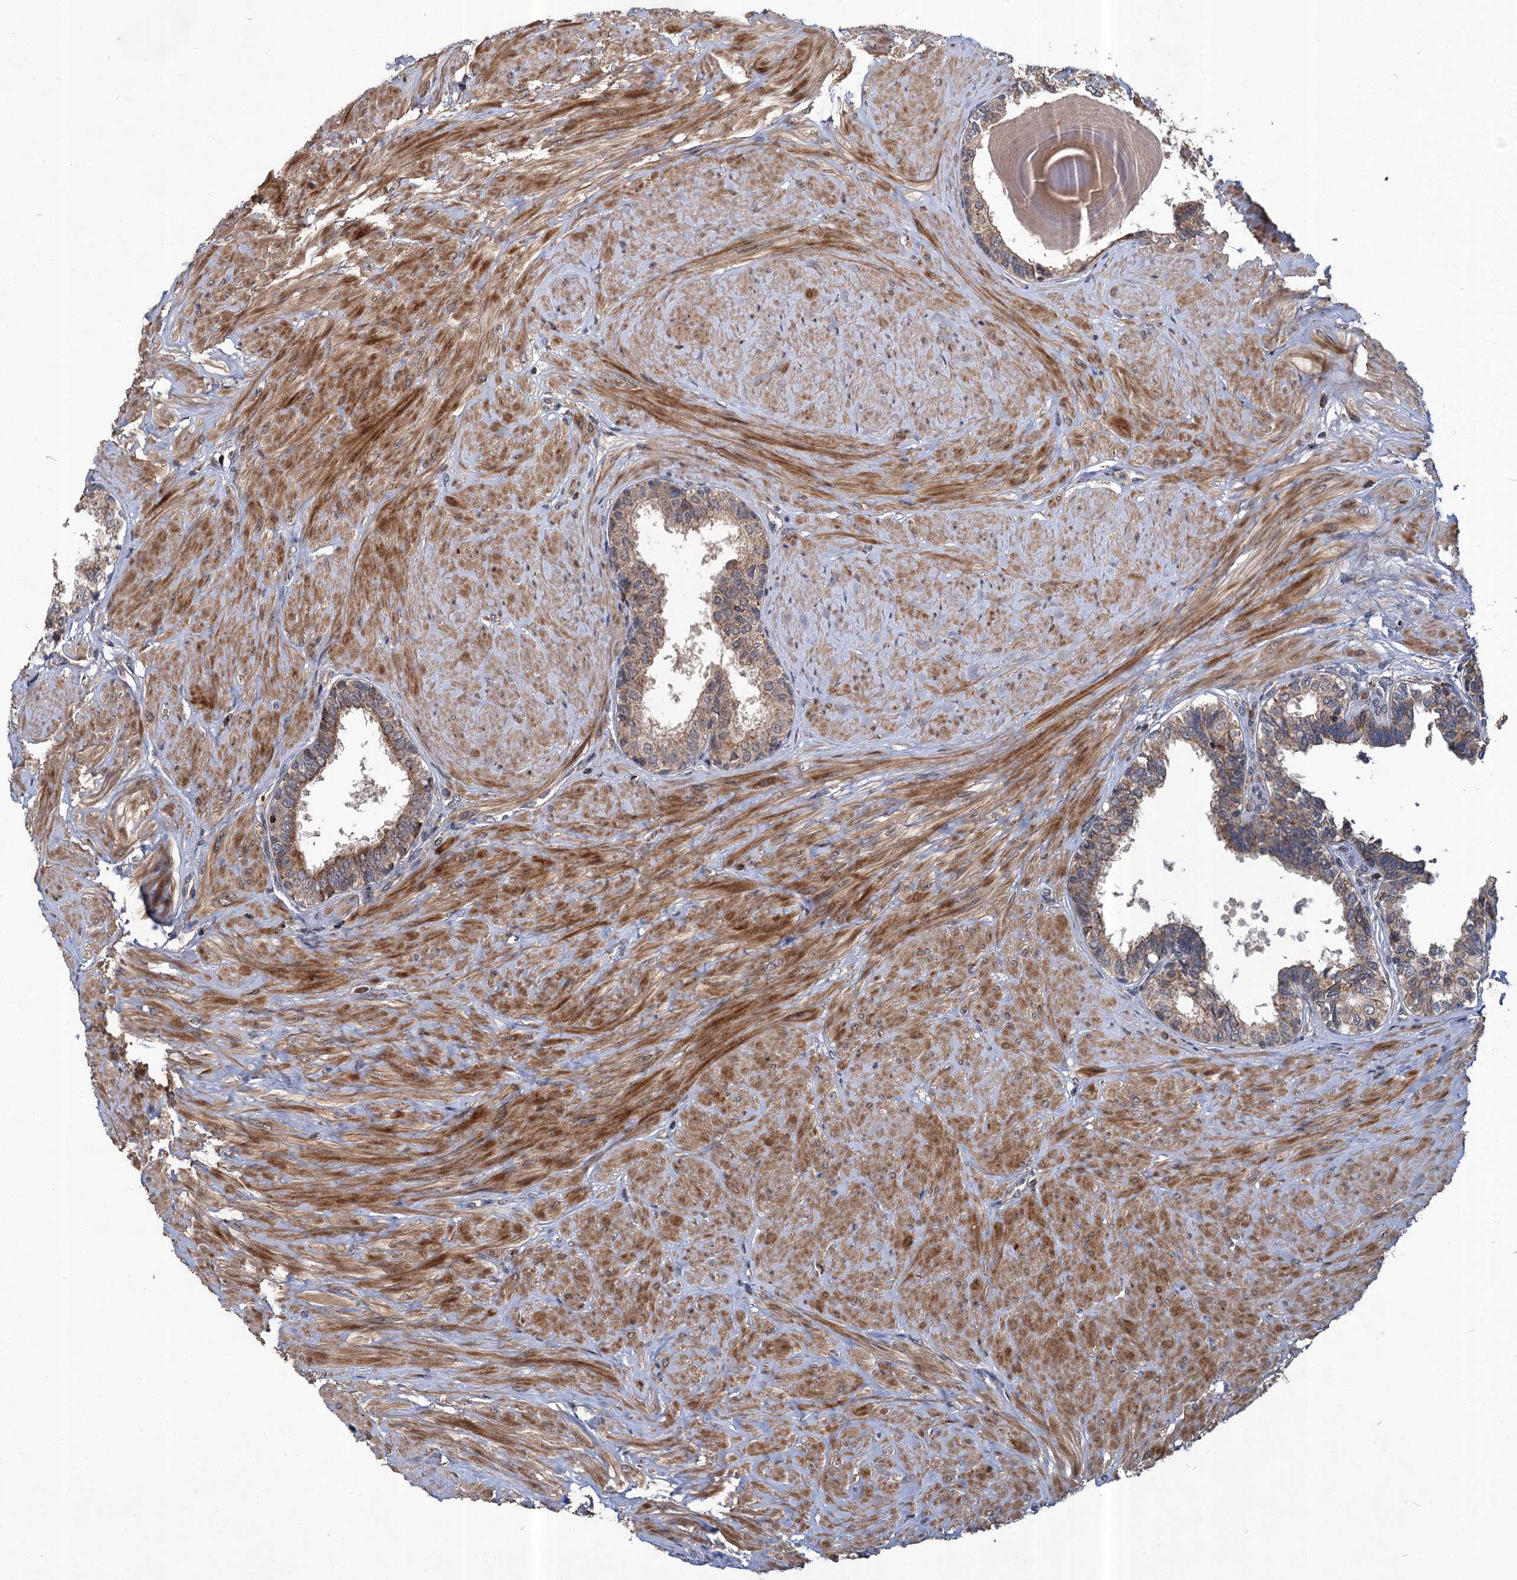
{"staining": {"intensity": "moderate", "quantity": "25%-75%", "location": "cytoplasmic/membranous"}, "tissue": "prostate", "cell_type": "Glandular cells", "image_type": "normal", "snomed": [{"axis": "morphology", "description": "Normal tissue, NOS"}, {"axis": "topography", "description": "Prostate"}], "caption": "Immunohistochemical staining of normal prostate shows medium levels of moderate cytoplasmic/membranous positivity in about 25%-75% of glandular cells.", "gene": "ABLIM1", "patient": {"sex": "male", "age": 48}}